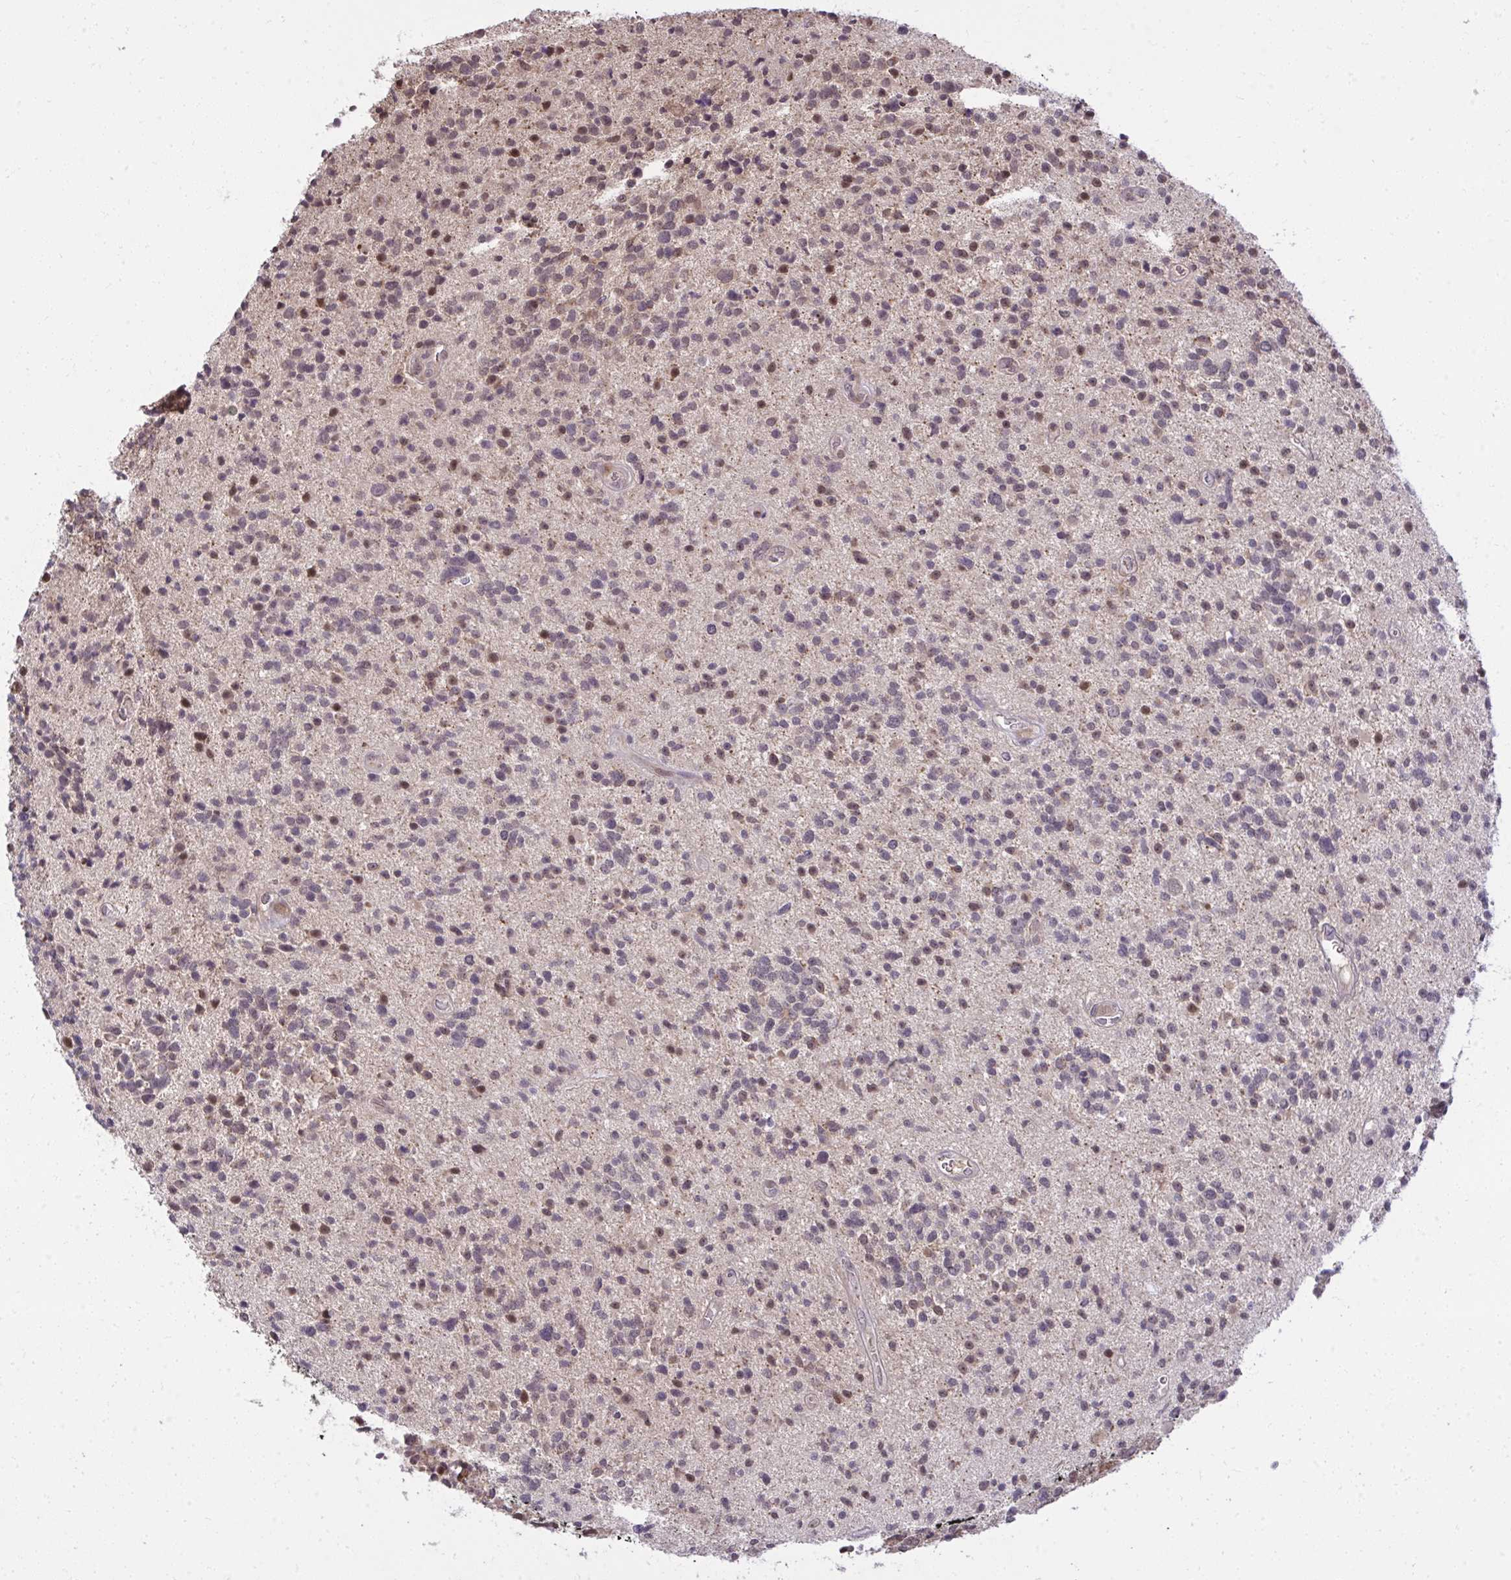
{"staining": {"intensity": "moderate", "quantity": "25%-75%", "location": "cytoplasmic/membranous,nuclear"}, "tissue": "glioma", "cell_type": "Tumor cells", "image_type": "cancer", "snomed": [{"axis": "morphology", "description": "Glioma, malignant, High grade"}, {"axis": "topography", "description": "Brain"}], "caption": "This is a micrograph of immunohistochemistry staining of malignant glioma (high-grade), which shows moderate positivity in the cytoplasmic/membranous and nuclear of tumor cells.", "gene": "ZSCAN9", "patient": {"sex": "male", "age": 29}}